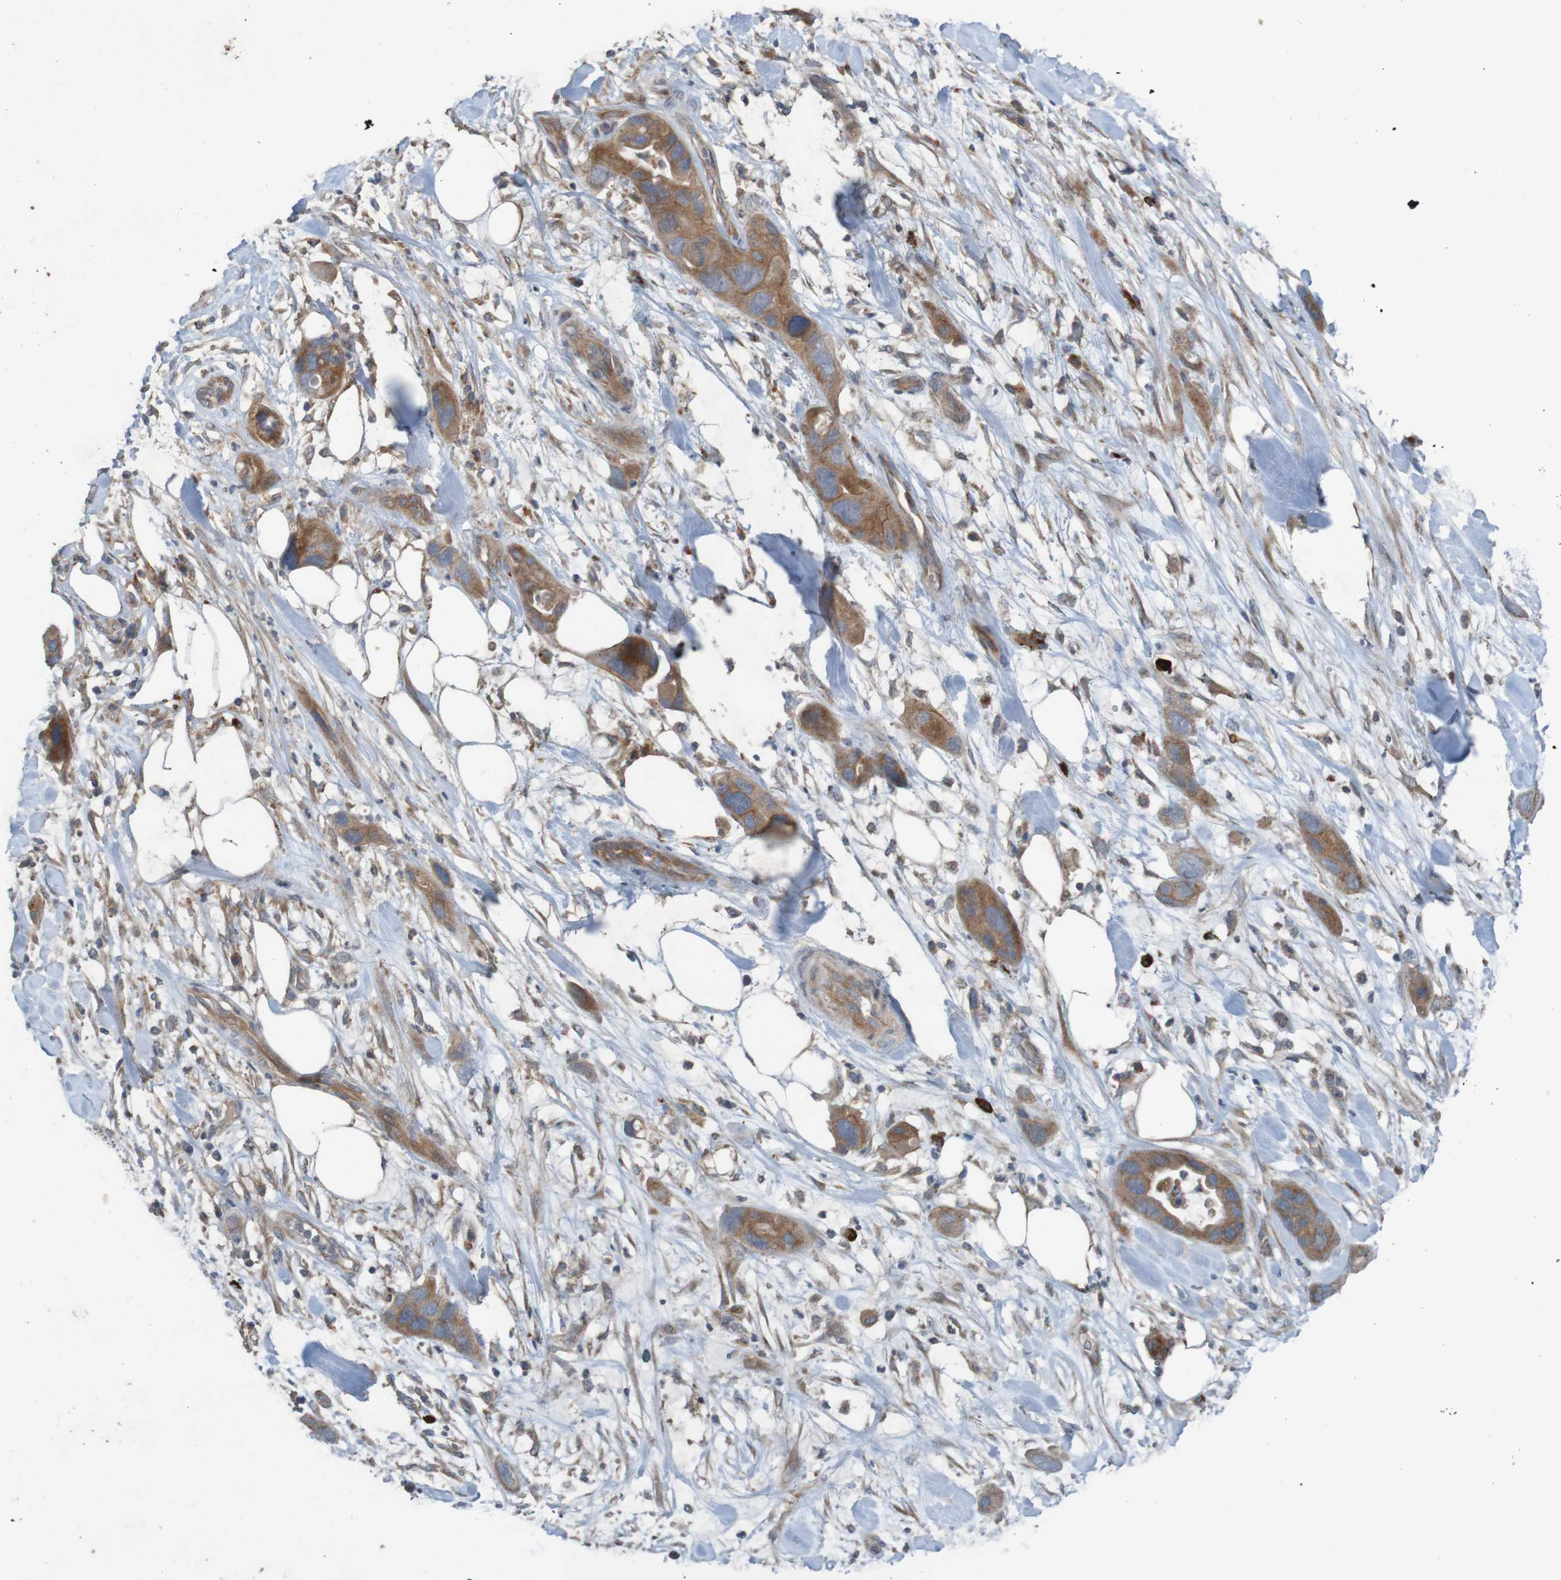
{"staining": {"intensity": "moderate", "quantity": ">75%", "location": "cytoplasmic/membranous"}, "tissue": "pancreatic cancer", "cell_type": "Tumor cells", "image_type": "cancer", "snomed": [{"axis": "morphology", "description": "Adenocarcinoma, NOS"}, {"axis": "topography", "description": "Pancreas"}], "caption": "Immunohistochemical staining of adenocarcinoma (pancreatic) exhibits medium levels of moderate cytoplasmic/membranous staining in about >75% of tumor cells.", "gene": "B3GAT2", "patient": {"sex": "female", "age": 71}}